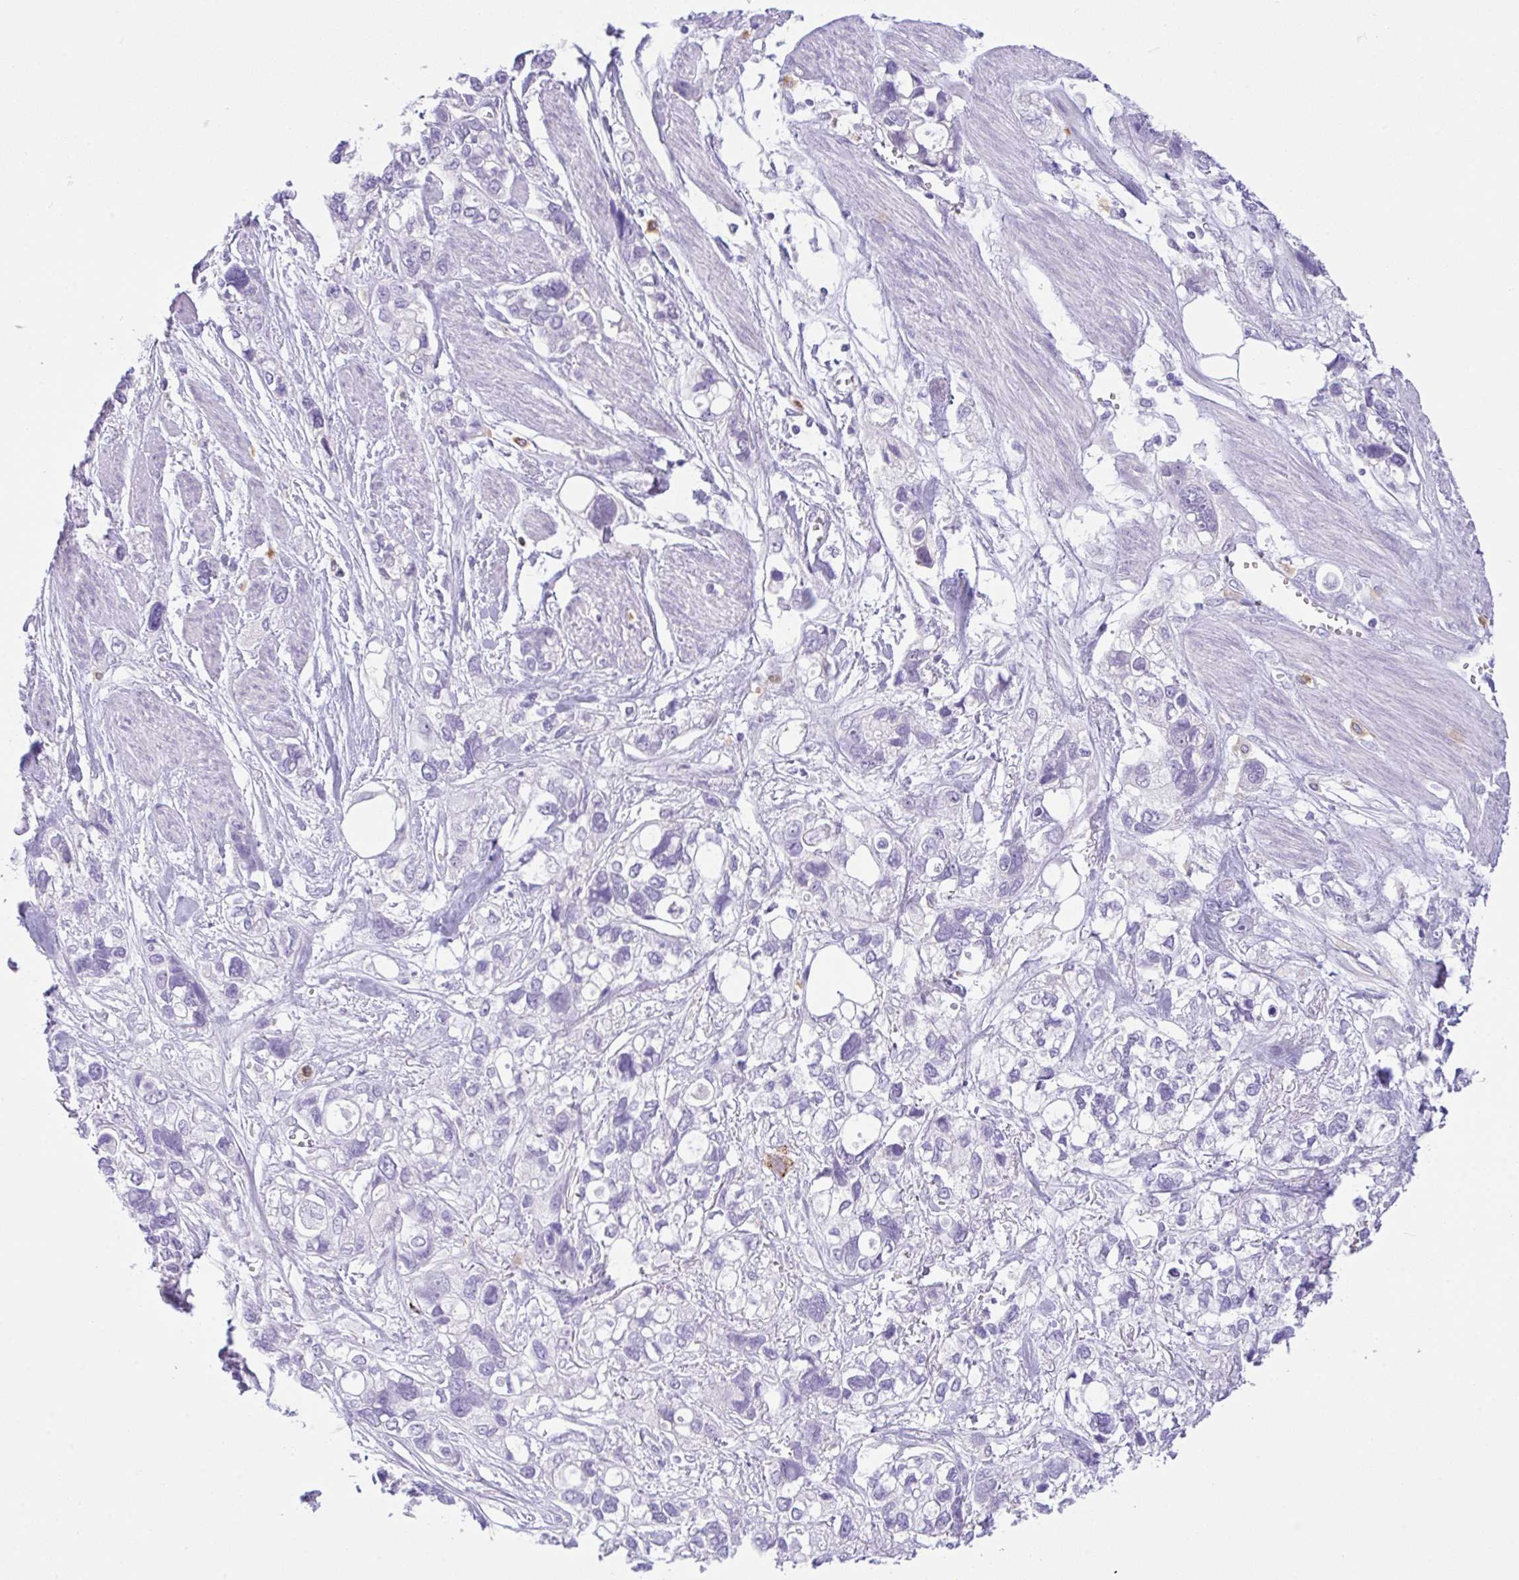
{"staining": {"intensity": "negative", "quantity": "none", "location": "none"}, "tissue": "stomach cancer", "cell_type": "Tumor cells", "image_type": "cancer", "snomed": [{"axis": "morphology", "description": "Adenocarcinoma, NOS"}, {"axis": "topography", "description": "Stomach, upper"}], "caption": "Immunohistochemical staining of human stomach cancer exhibits no significant expression in tumor cells.", "gene": "NCF1", "patient": {"sex": "female", "age": 81}}